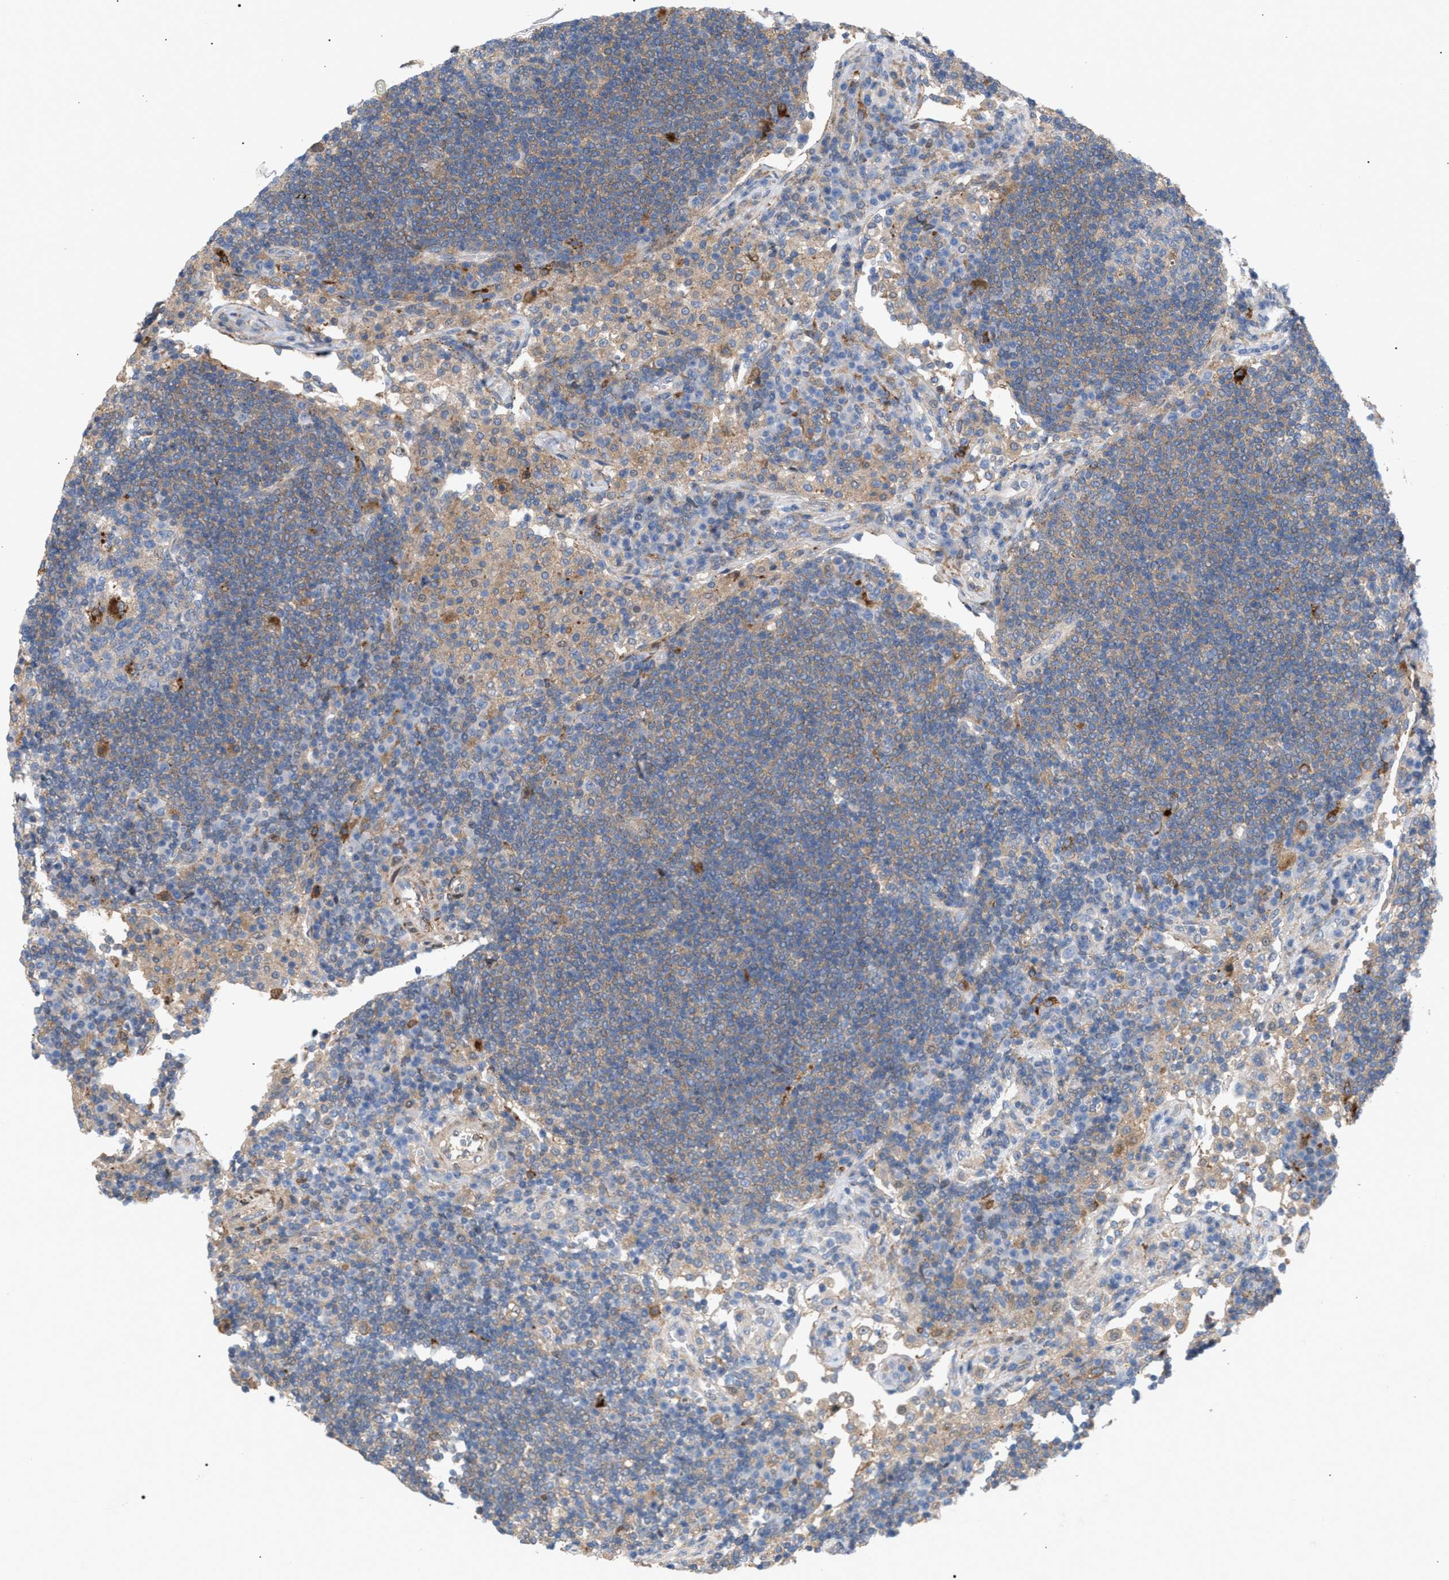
{"staining": {"intensity": "negative", "quantity": "none", "location": "none"}, "tissue": "lymph node", "cell_type": "Germinal center cells", "image_type": "normal", "snomed": [{"axis": "morphology", "description": "Normal tissue, NOS"}, {"axis": "topography", "description": "Lymph node"}], "caption": "Immunohistochemistry histopathology image of unremarkable lymph node stained for a protein (brown), which demonstrates no expression in germinal center cells.", "gene": "MBTD1", "patient": {"sex": "female", "age": 53}}